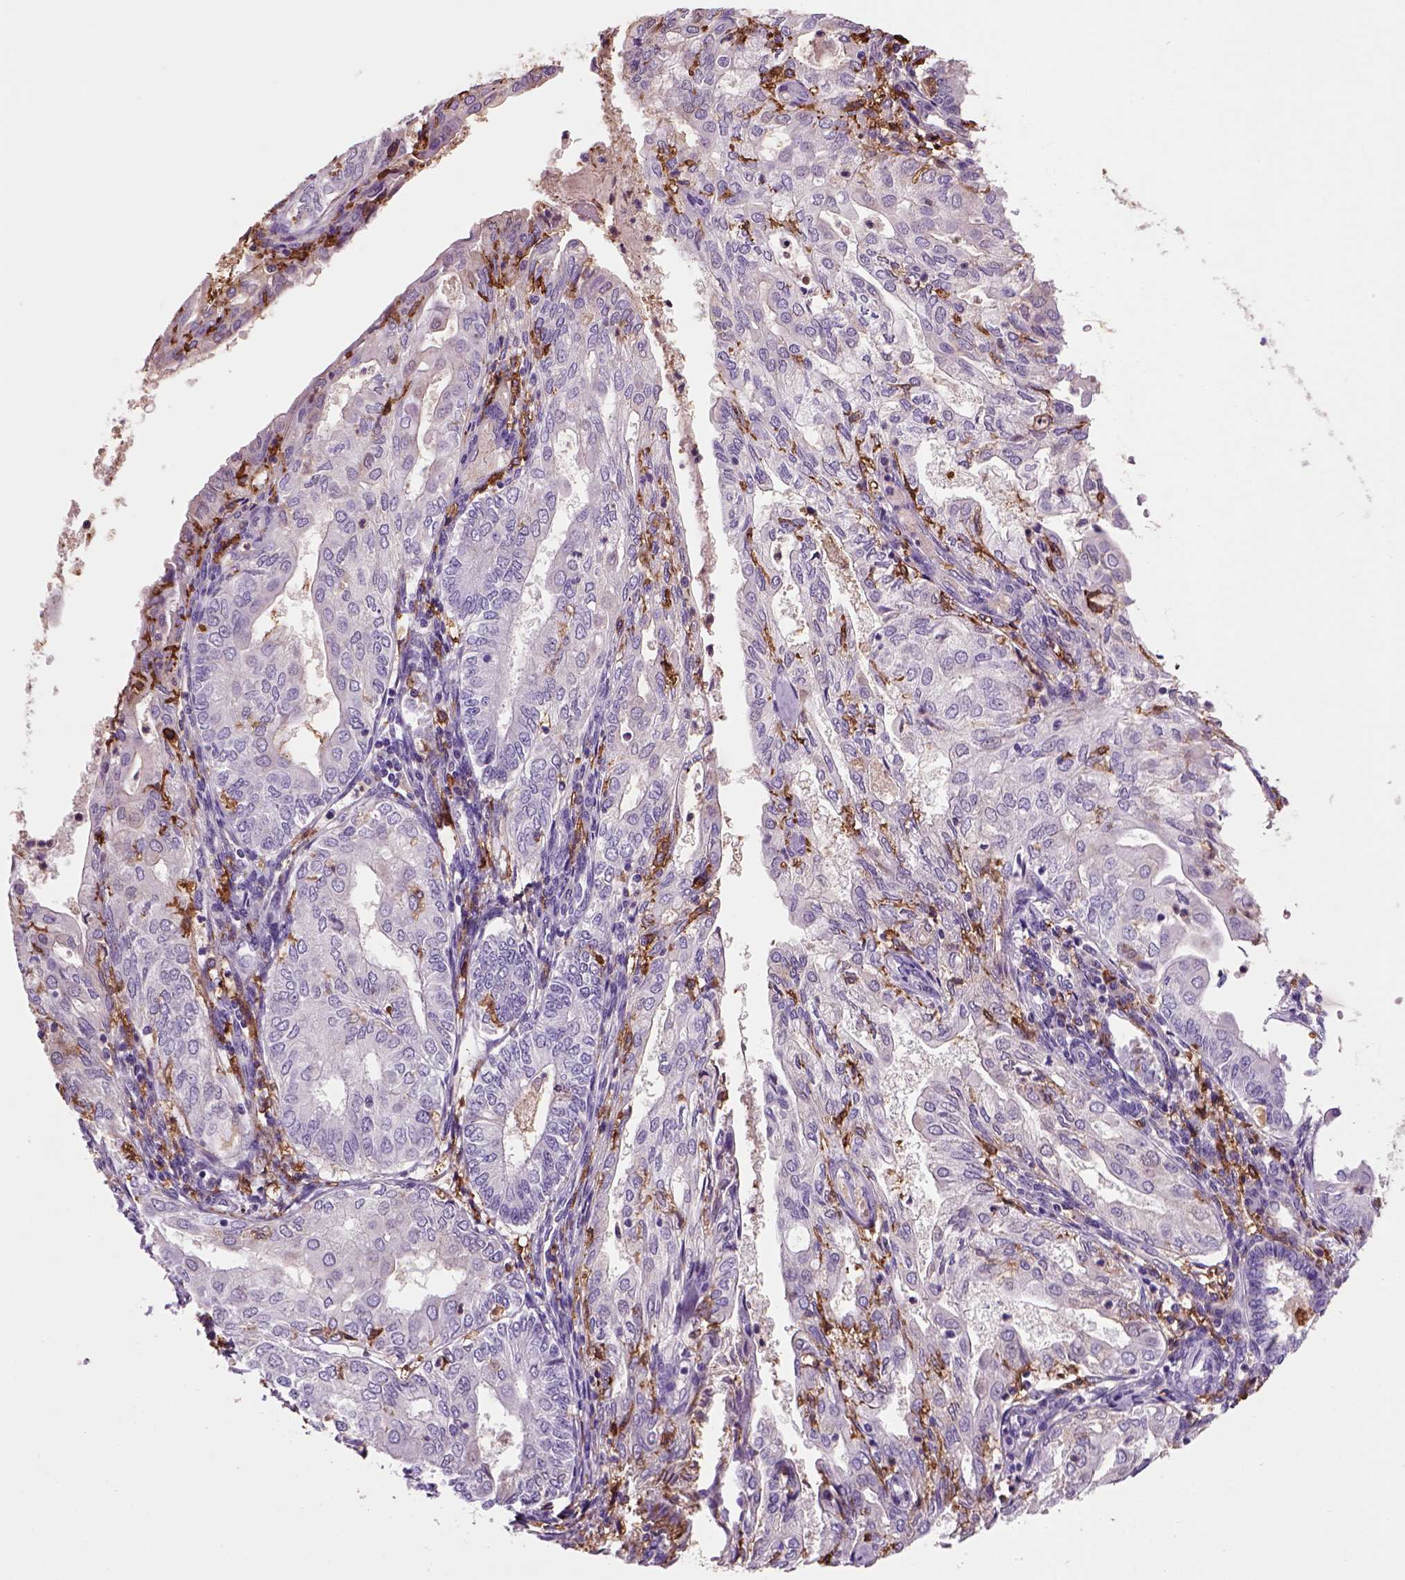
{"staining": {"intensity": "negative", "quantity": "none", "location": "none"}, "tissue": "endometrial cancer", "cell_type": "Tumor cells", "image_type": "cancer", "snomed": [{"axis": "morphology", "description": "Adenocarcinoma, NOS"}, {"axis": "topography", "description": "Endometrium"}], "caption": "A high-resolution histopathology image shows immunohistochemistry (IHC) staining of adenocarcinoma (endometrial), which demonstrates no significant positivity in tumor cells.", "gene": "CD14", "patient": {"sex": "female", "age": 68}}